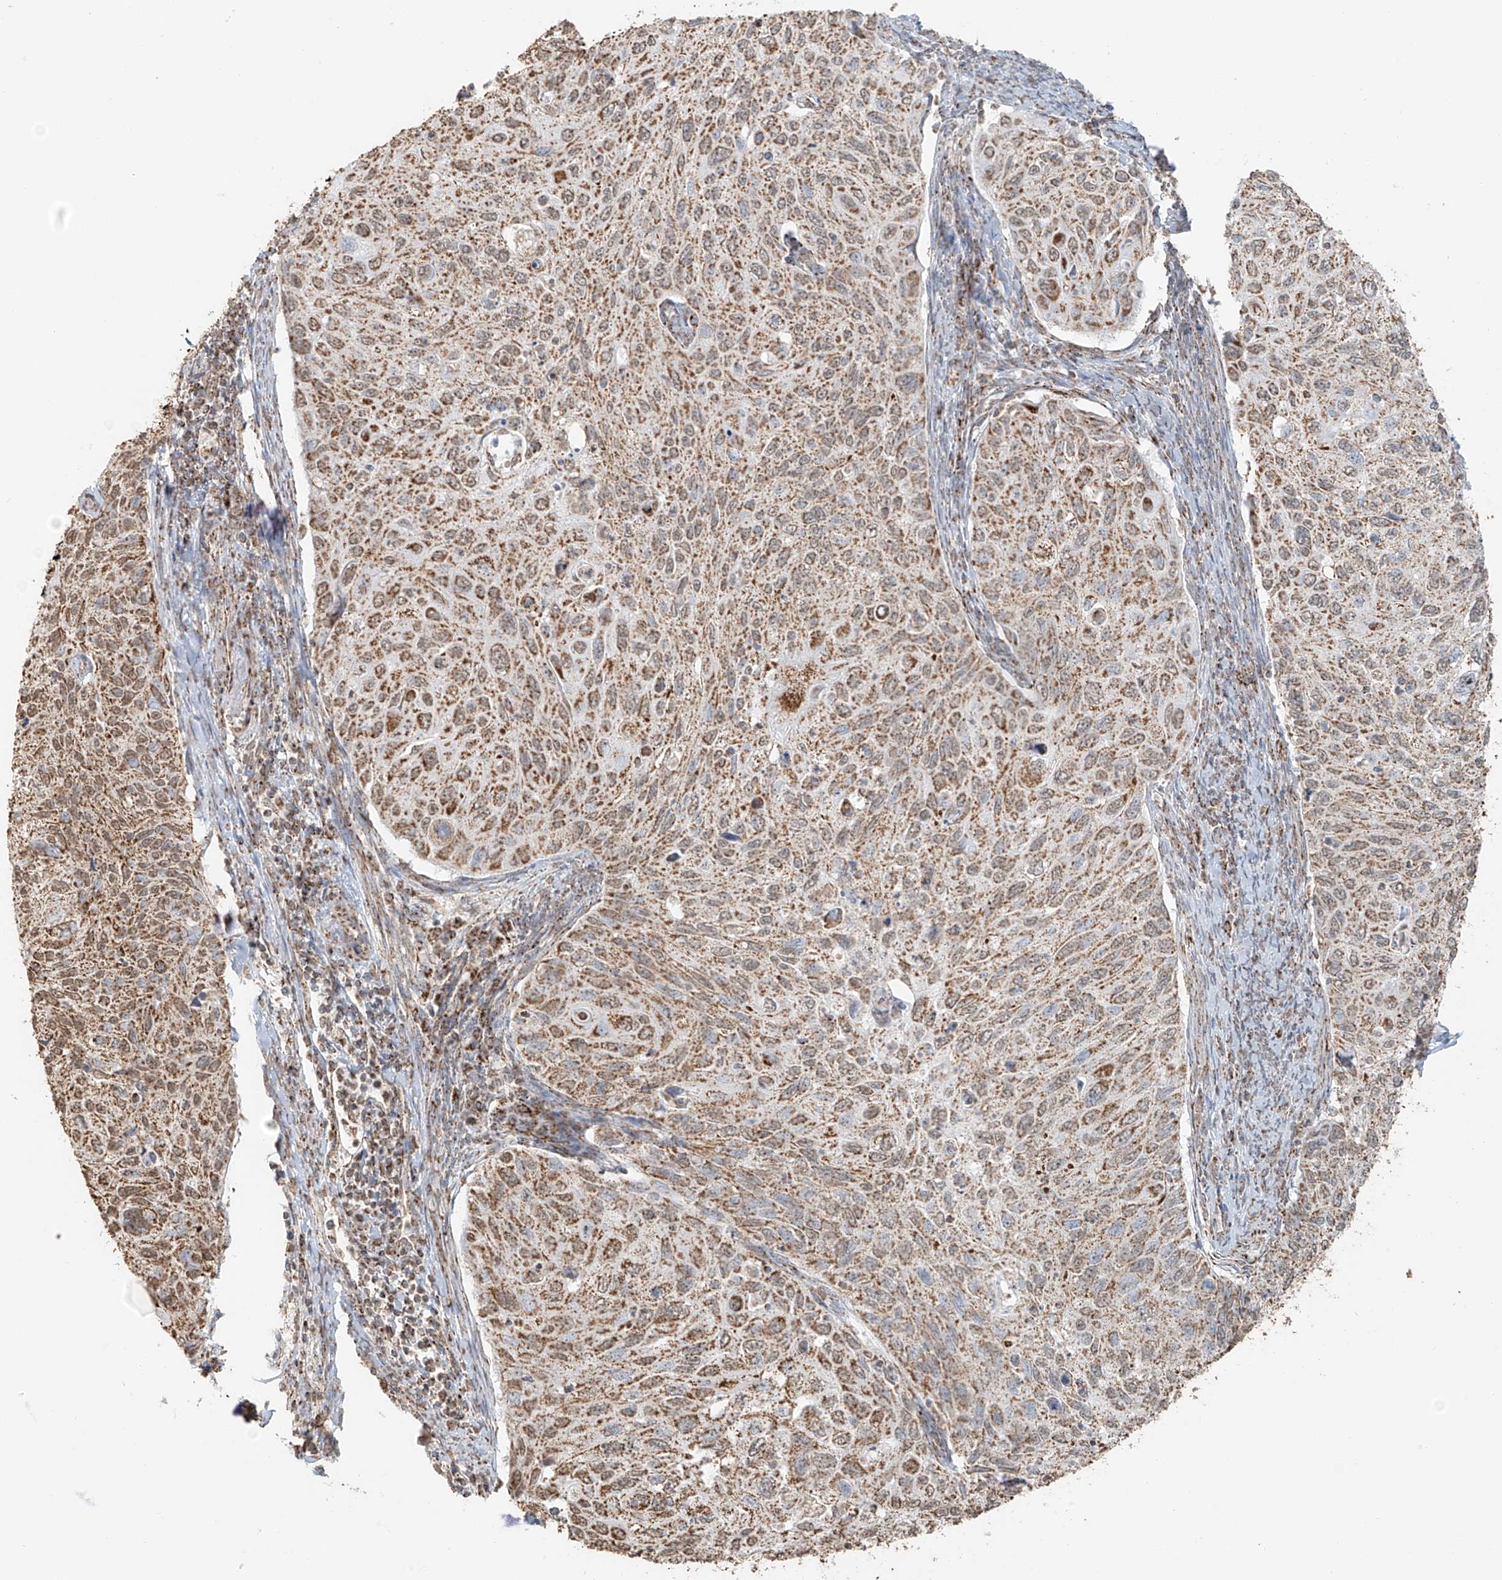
{"staining": {"intensity": "moderate", "quantity": ">75%", "location": "cytoplasmic/membranous"}, "tissue": "cervical cancer", "cell_type": "Tumor cells", "image_type": "cancer", "snomed": [{"axis": "morphology", "description": "Squamous cell carcinoma, NOS"}, {"axis": "topography", "description": "Cervix"}], "caption": "The immunohistochemical stain highlights moderate cytoplasmic/membranous staining in tumor cells of cervical squamous cell carcinoma tissue.", "gene": "MIPEP", "patient": {"sex": "female", "age": 70}}